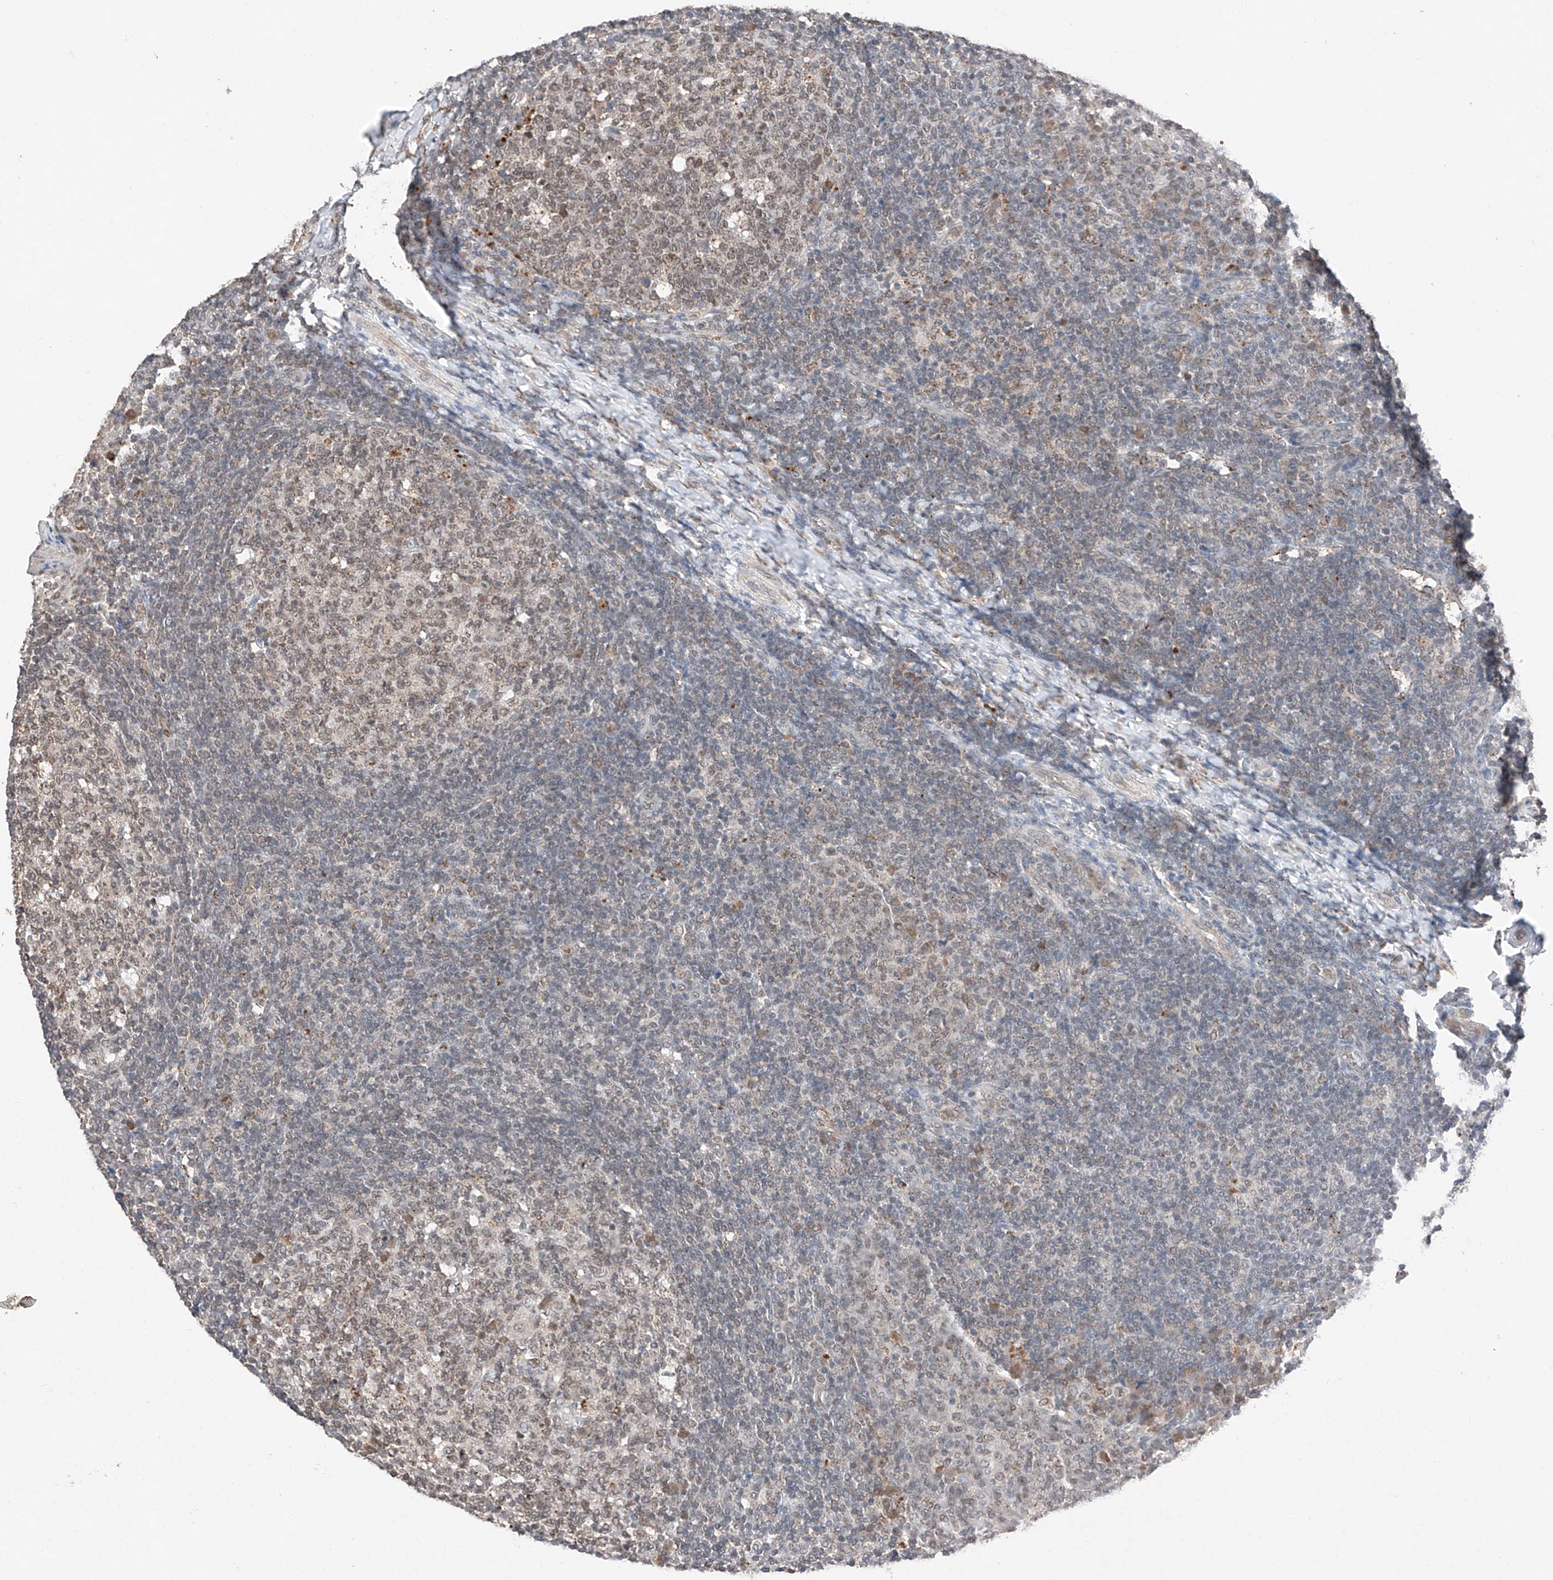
{"staining": {"intensity": "weak", "quantity": "25%-75%", "location": "nuclear"}, "tissue": "tonsil", "cell_type": "Germinal center cells", "image_type": "normal", "snomed": [{"axis": "morphology", "description": "Normal tissue, NOS"}, {"axis": "topography", "description": "Tonsil"}], "caption": "IHC image of benign tonsil: tonsil stained using immunohistochemistry displays low levels of weak protein expression localized specifically in the nuclear of germinal center cells, appearing as a nuclear brown color.", "gene": "TBX4", "patient": {"sex": "female", "age": 19}}